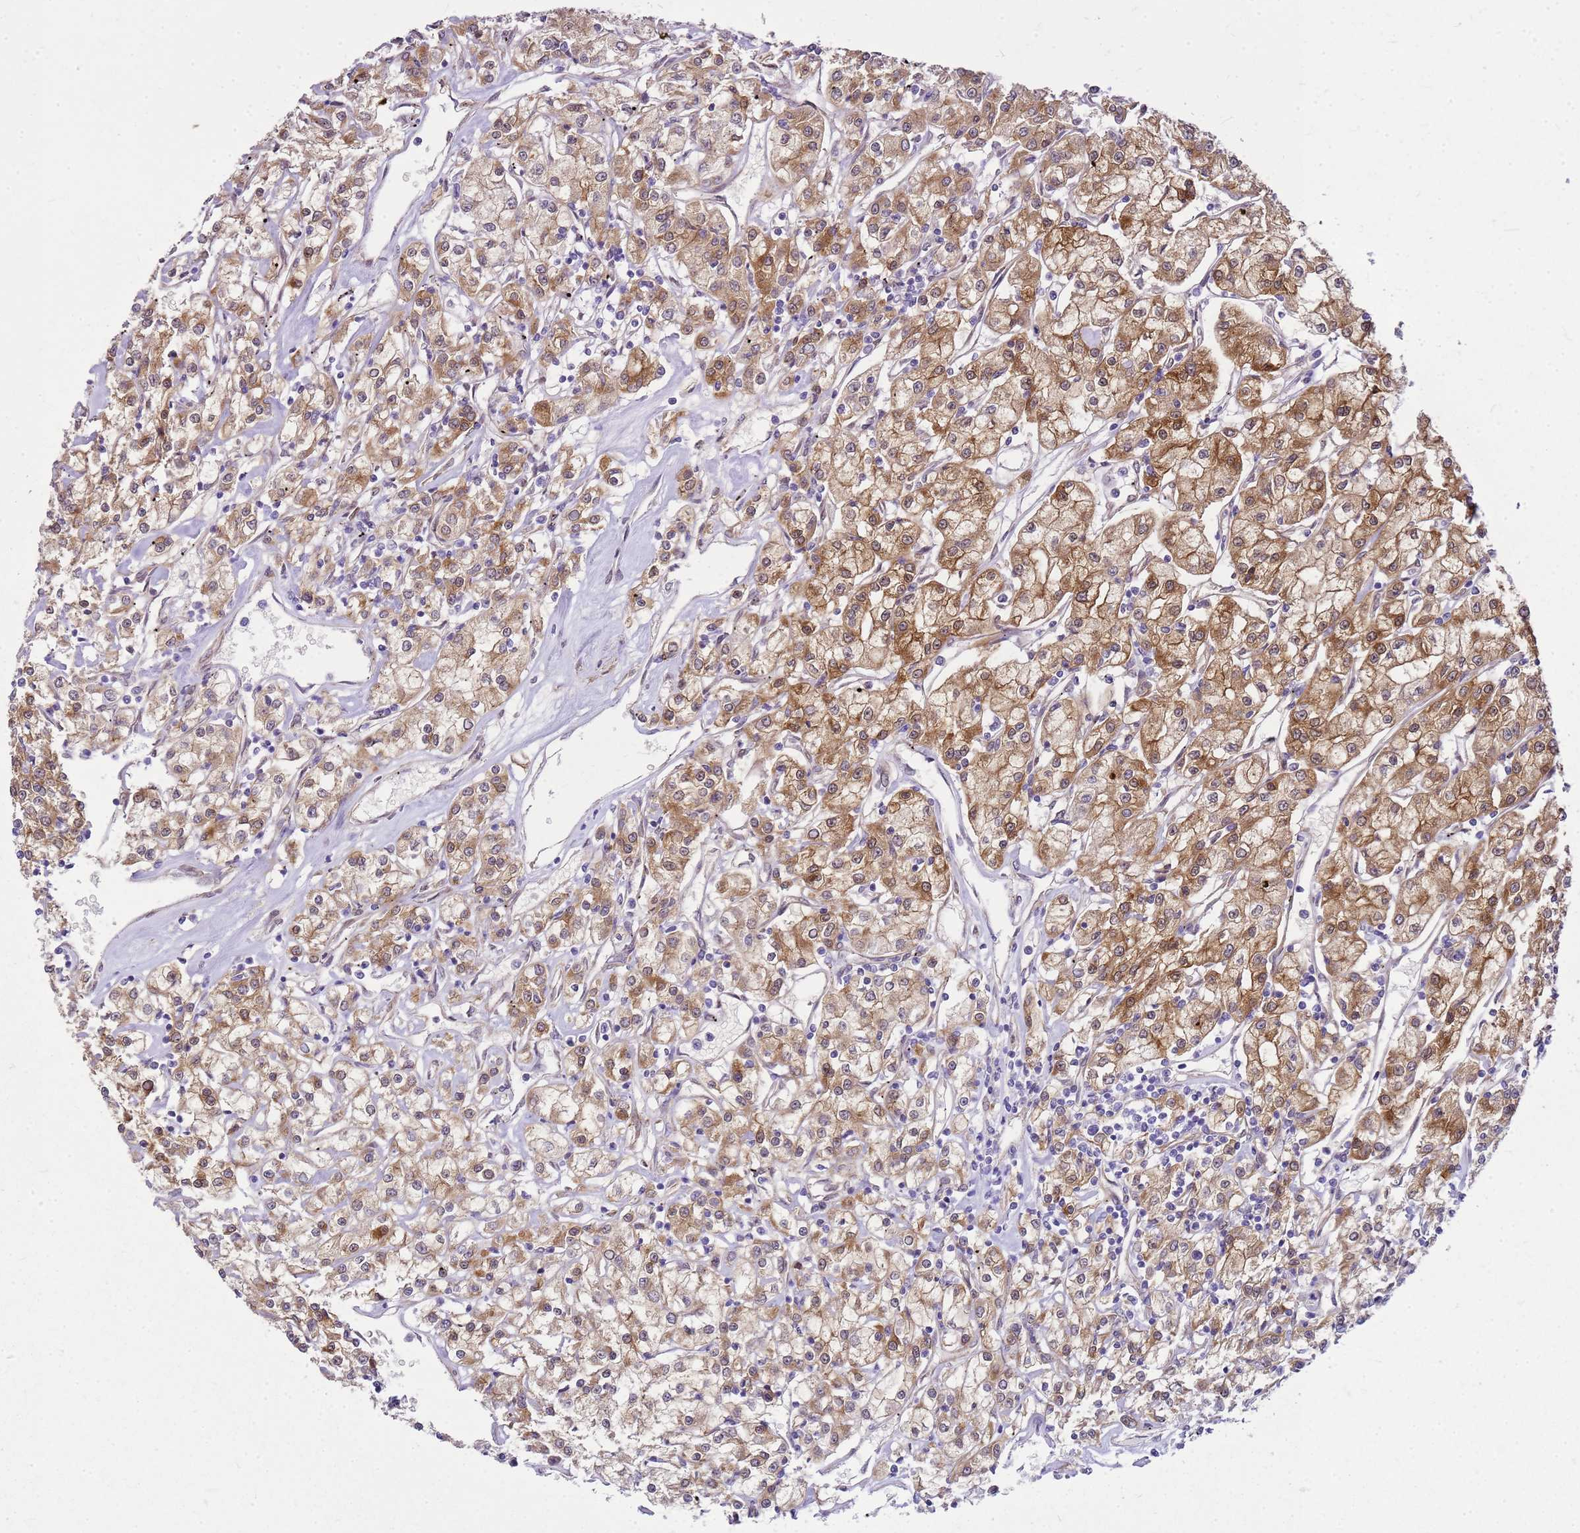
{"staining": {"intensity": "moderate", "quantity": ">75%", "location": "cytoplasmic/membranous"}, "tissue": "renal cancer", "cell_type": "Tumor cells", "image_type": "cancer", "snomed": [{"axis": "morphology", "description": "Adenocarcinoma, NOS"}, {"axis": "topography", "description": "Kidney"}], "caption": "Adenocarcinoma (renal) was stained to show a protein in brown. There is medium levels of moderate cytoplasmic/membranous positivity in approximately >75% of tumor cells. The staining is performed using DAB (3,3'-diaminobenzidine) brown chromogen to label protein expression. The nuclei are counter-stained blue using hematoxylin.", "gene": "HSPB1", "patient": {"sex": "female", "age": 59}}